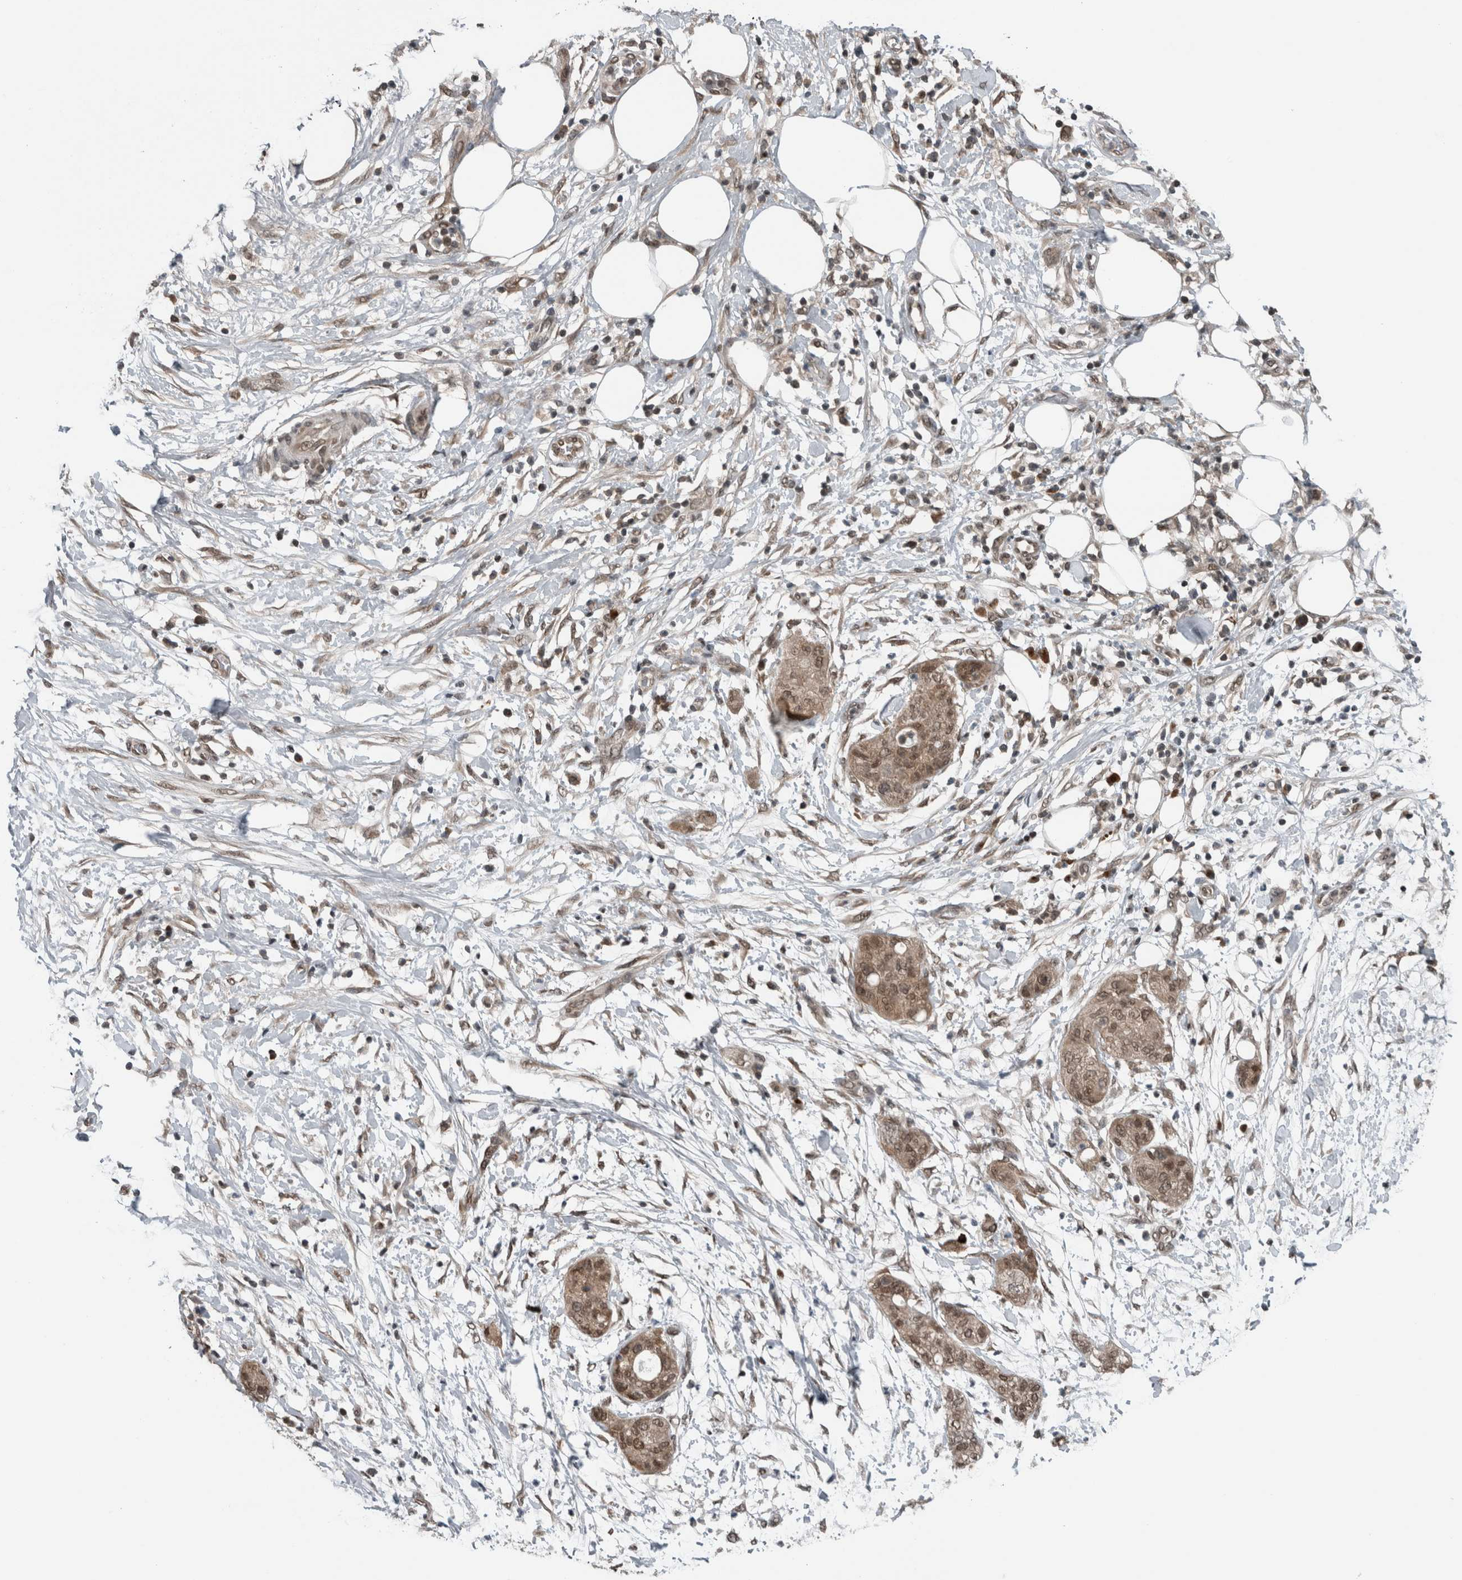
{"staining": {"intensity": "moderate", "quantity": ">75%", "location": "cytoplasmic/membranous,nuclear"}, "tissue": "pancreatic cancer", "cell_type": "Tumor cells", "image_type": "cancer", "snomed": [{"axis": "morphology", "description": "Adenocarcinoma, NOS"}, {"axis": "topography", "description": "Pancreas"}], "caption": "IHC (DAB (3,3'-diaminobenzidine)) staining of human pancreatic adenocarcinoma exhibits moderate cytoplasmic/membranous and nuclear protein positivity in approximately >75% of tumor cells.", "gene": "SPAG7", "patient": {"sex": "female", "age": 78}}